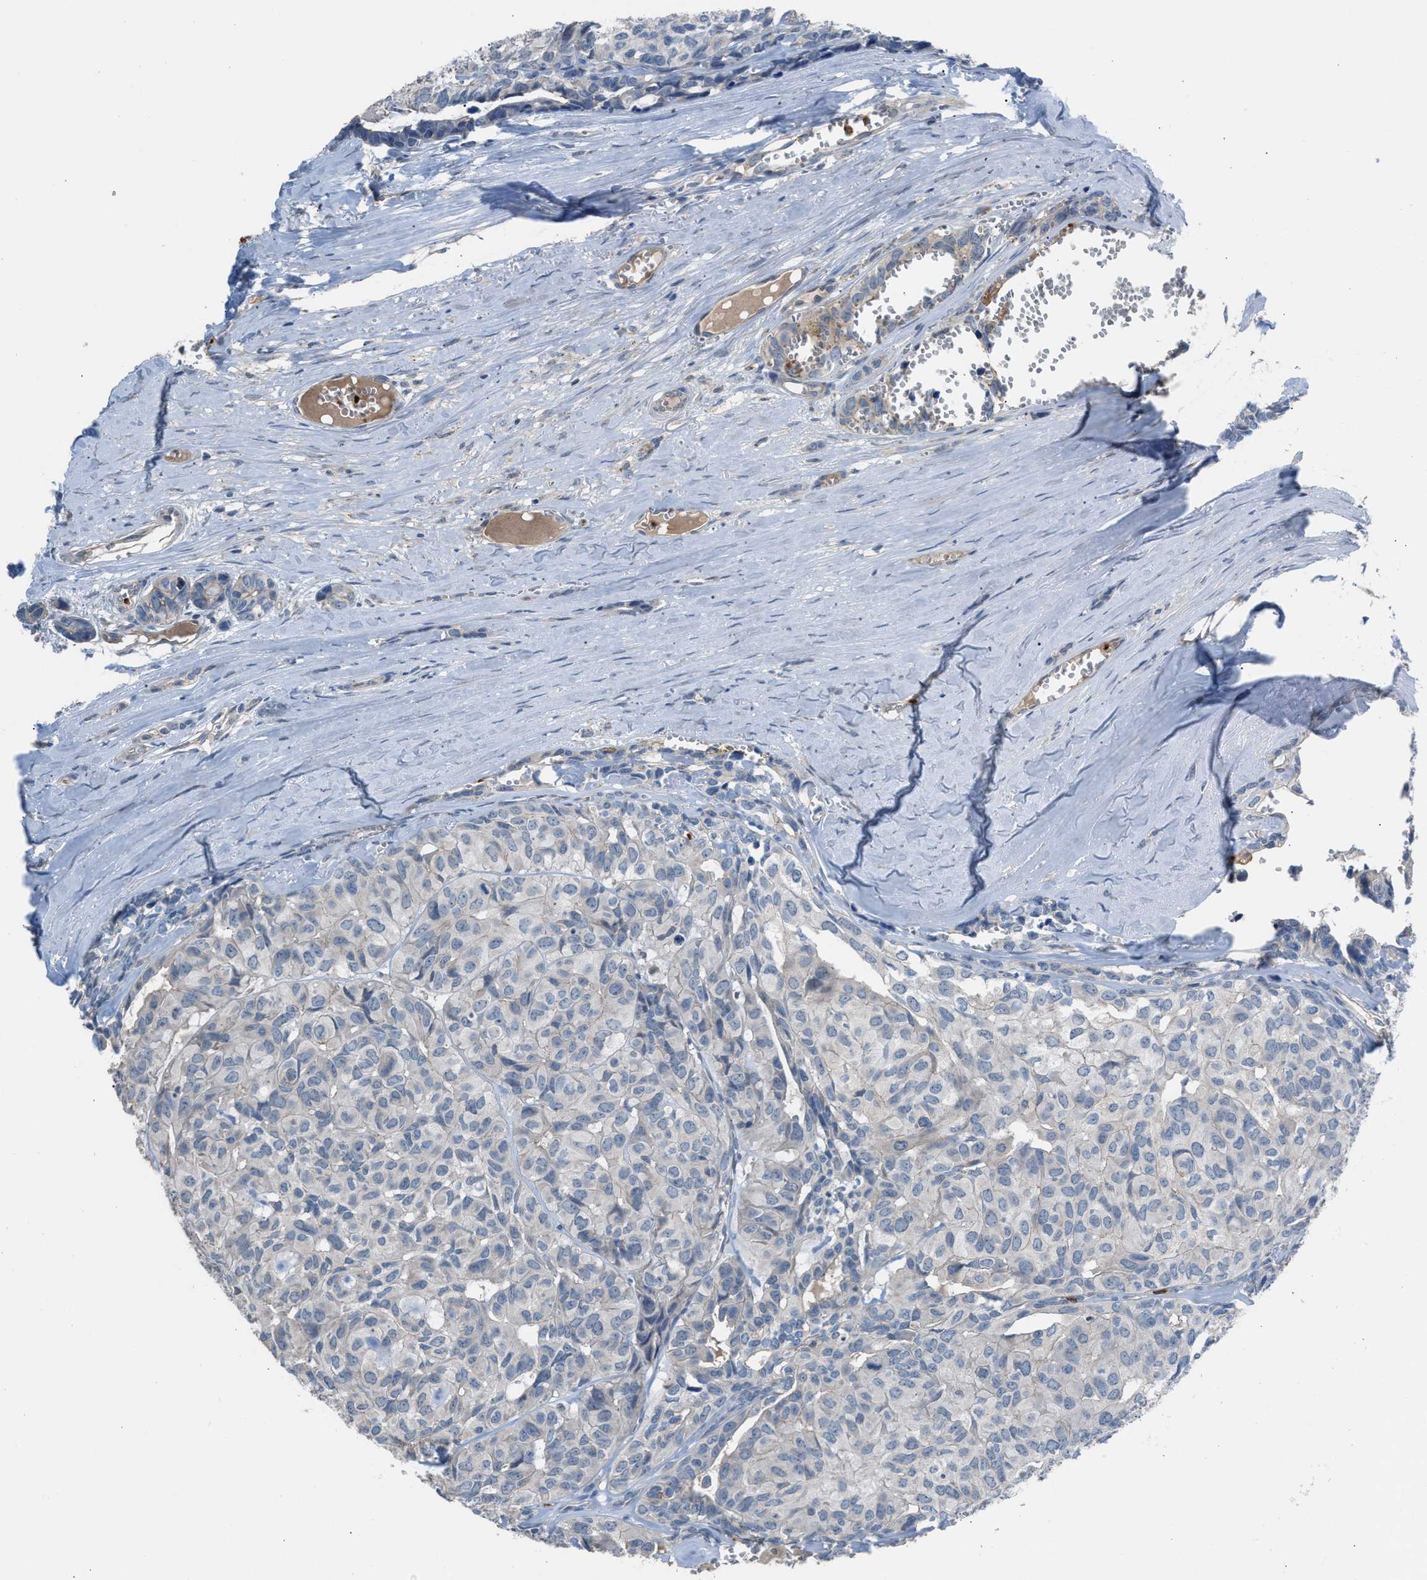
{"staining": {"intensity": "negative", "quantity": "none", "location": "none"}, "tissue": "head and neck cancer", "cell_type": "Tumor cells", "image_type": "cancer", "snomed": [{"axis": "morphology", "description": "Adenocarcinoma, NOS"}, {"axis": "topography", "description": "Salivary gland, NOS"}, {"axis": "topography", "description": "Head-Neck"}], "caption": "Immunohistochemistry micrograph of neoplastic tissue: human head and neck adenocarcinoma stained with DAB reveals no significant protein expression in tumor cells.", "gene": "CFAP77", "patient": {"sex": "female", "age": 76}}